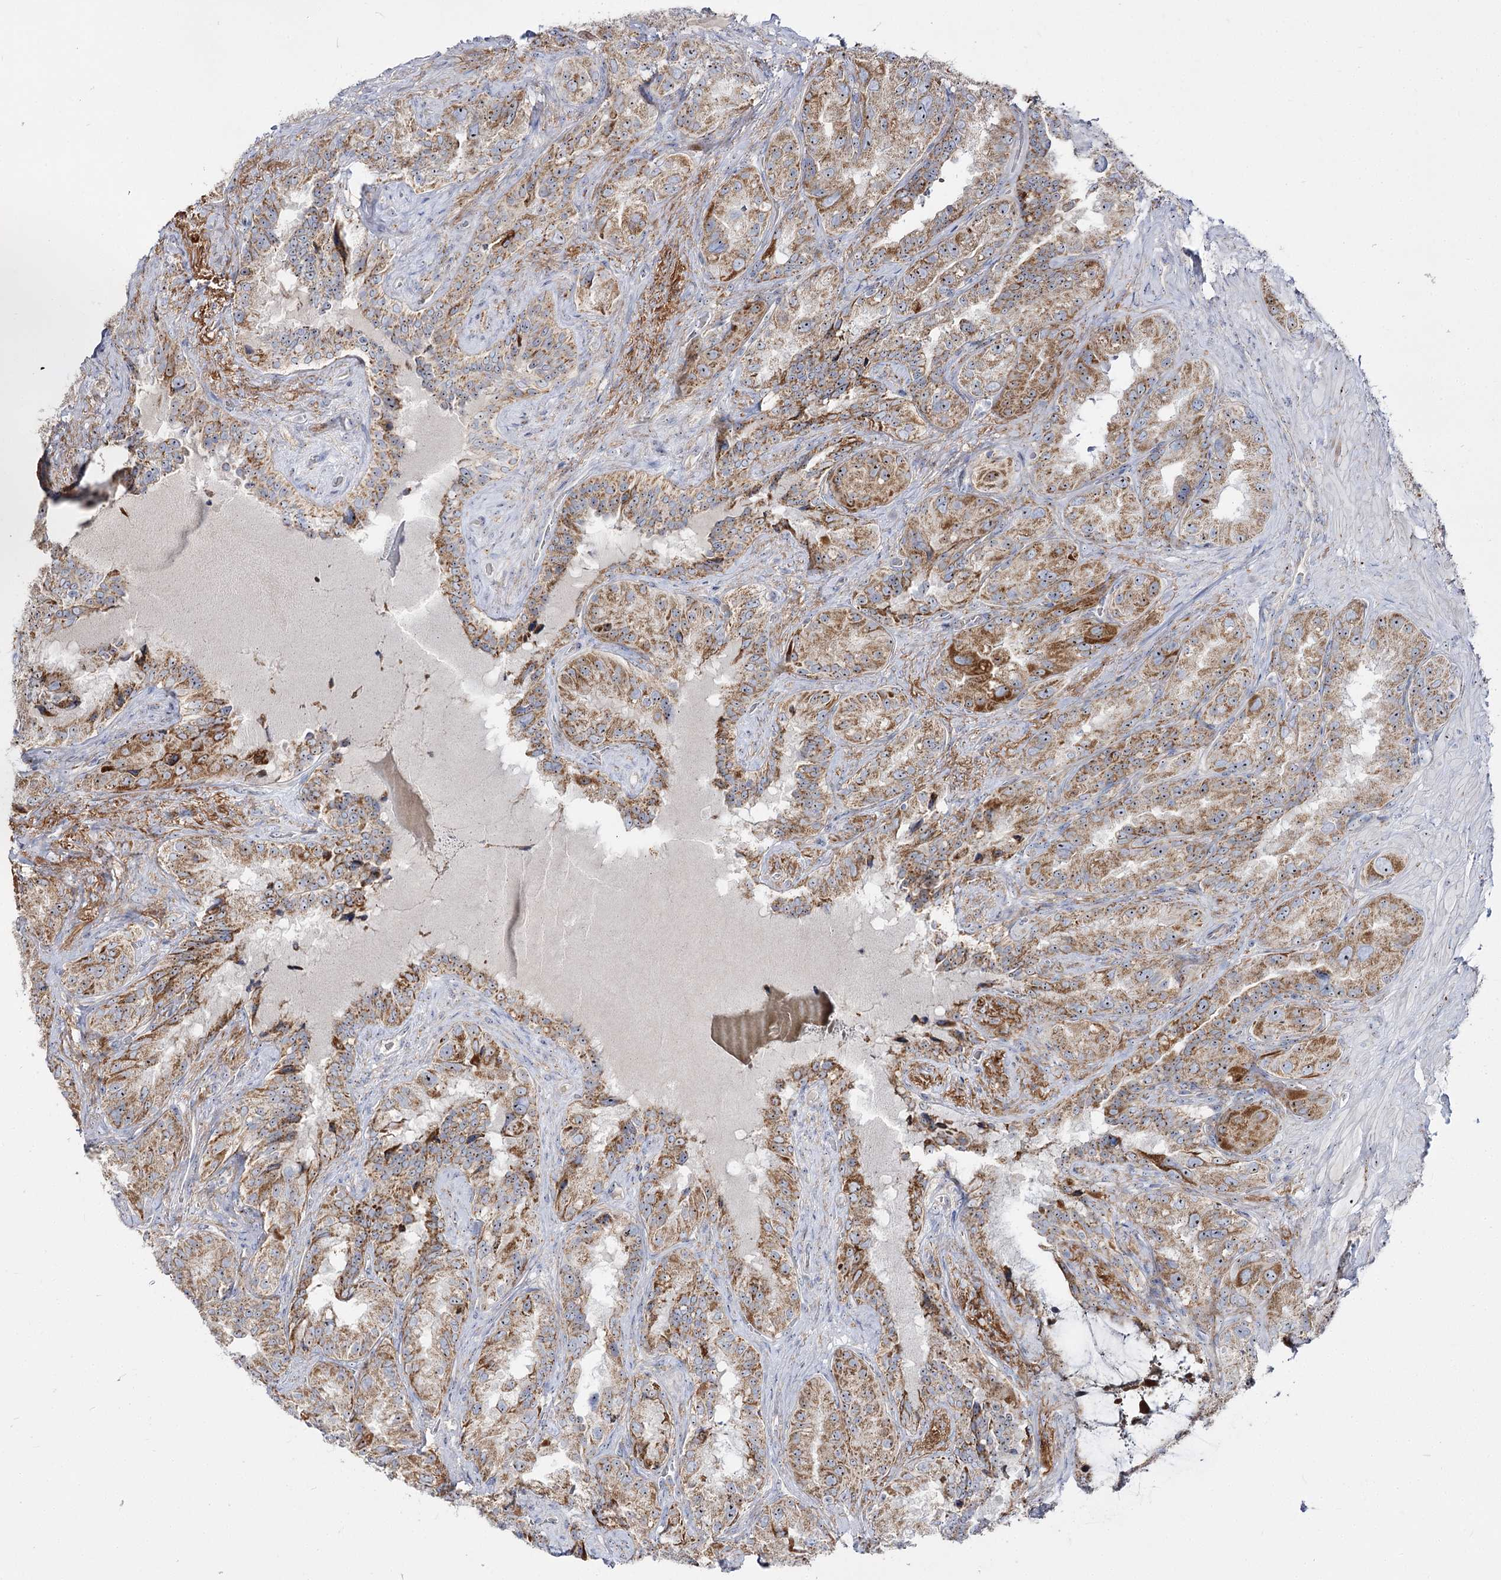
{"staining": {"intensity": "moderate", "quantity": ">75%", "location": "cytoplasmic/membranous,nuclear"}, "tissue": "seminal vesicle", "cell_type": "Glandular cells", "image_type": "normal", "snomed": [{"axis": "morphology", "description": "Normal tissue, NOS"}, {"axis": "topography", "description": "Seminal veicle"}, {"axis": "topography", "description": "Peripheral nerve tissue"}], "caption": "About >75% of glandular cells in normal human seminal vesicle display moderate cytoplasmic/membranous,nuclear protein staining as visualized by brown immunohistochemical staining.", "gene": "SUOX", "patient": {"sex": "male", "age": 67}}